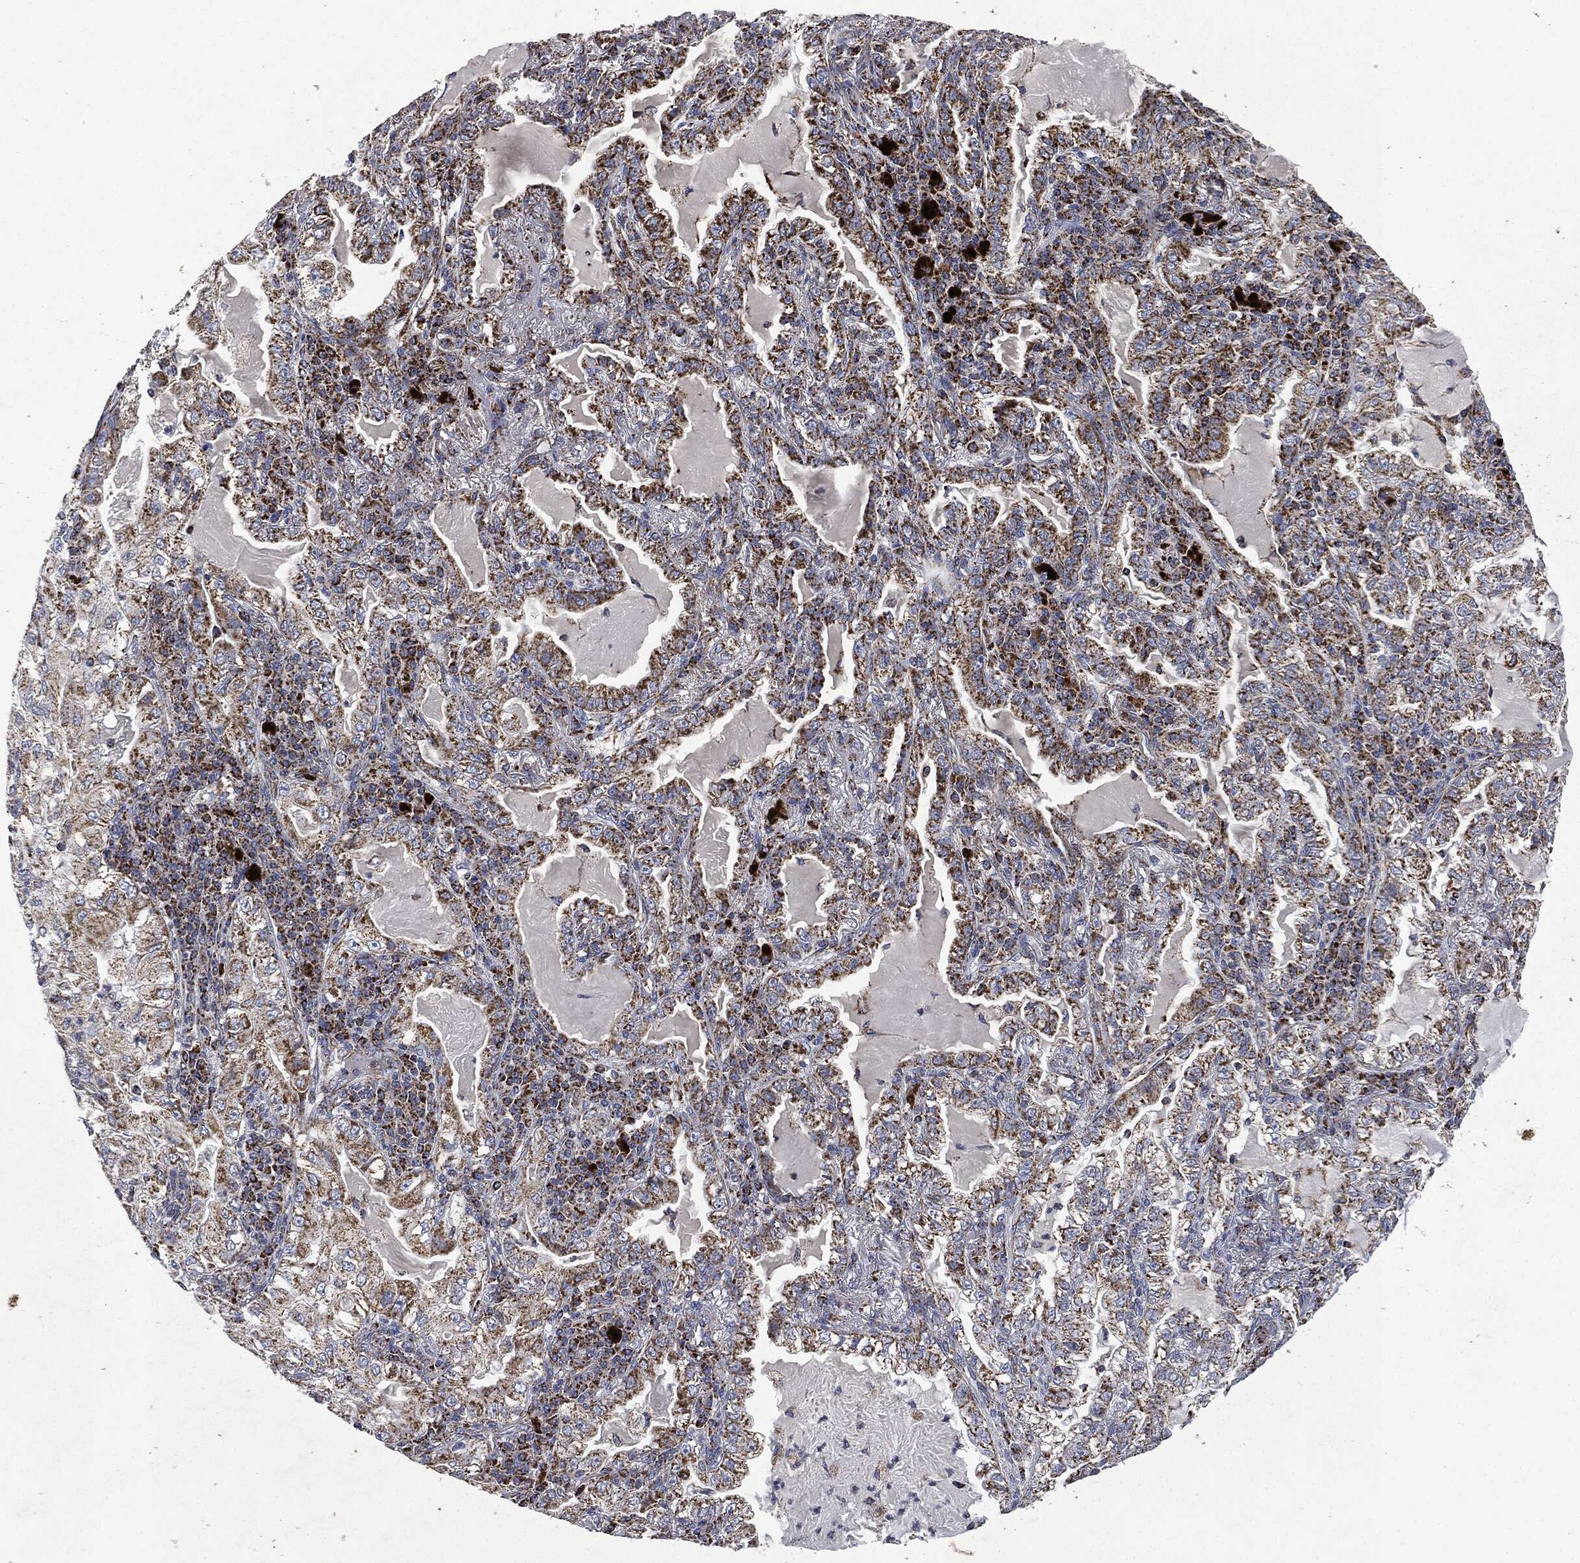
{"staining": {"intensity": "strong", "quantity": ">75%", "location": "cytoplasmic/membranous"}, "tissue": "lung cancer", "cell_type": "Tumor cells", "image_type": "cancer", "snomed": [{"axis": "morphology", "description": "Adenocarcinoma, NOS"}, {"axis": "topography", "description": "Lung"}], "caption": "Immunohistochemistry staining of adenocarcinoma (lung), which exhibits high levels of strong cytoplasmic/membranous expression in approximately >75% of tumor cells indicating strong cytoplasmic/membranous protein expression. The staining was performed using DAB (brown) for protein detection and nuclei were counterstained in hematoxylin (blue).", "gene": "RYK", "patient": {"sex": "female", "age": 73}}